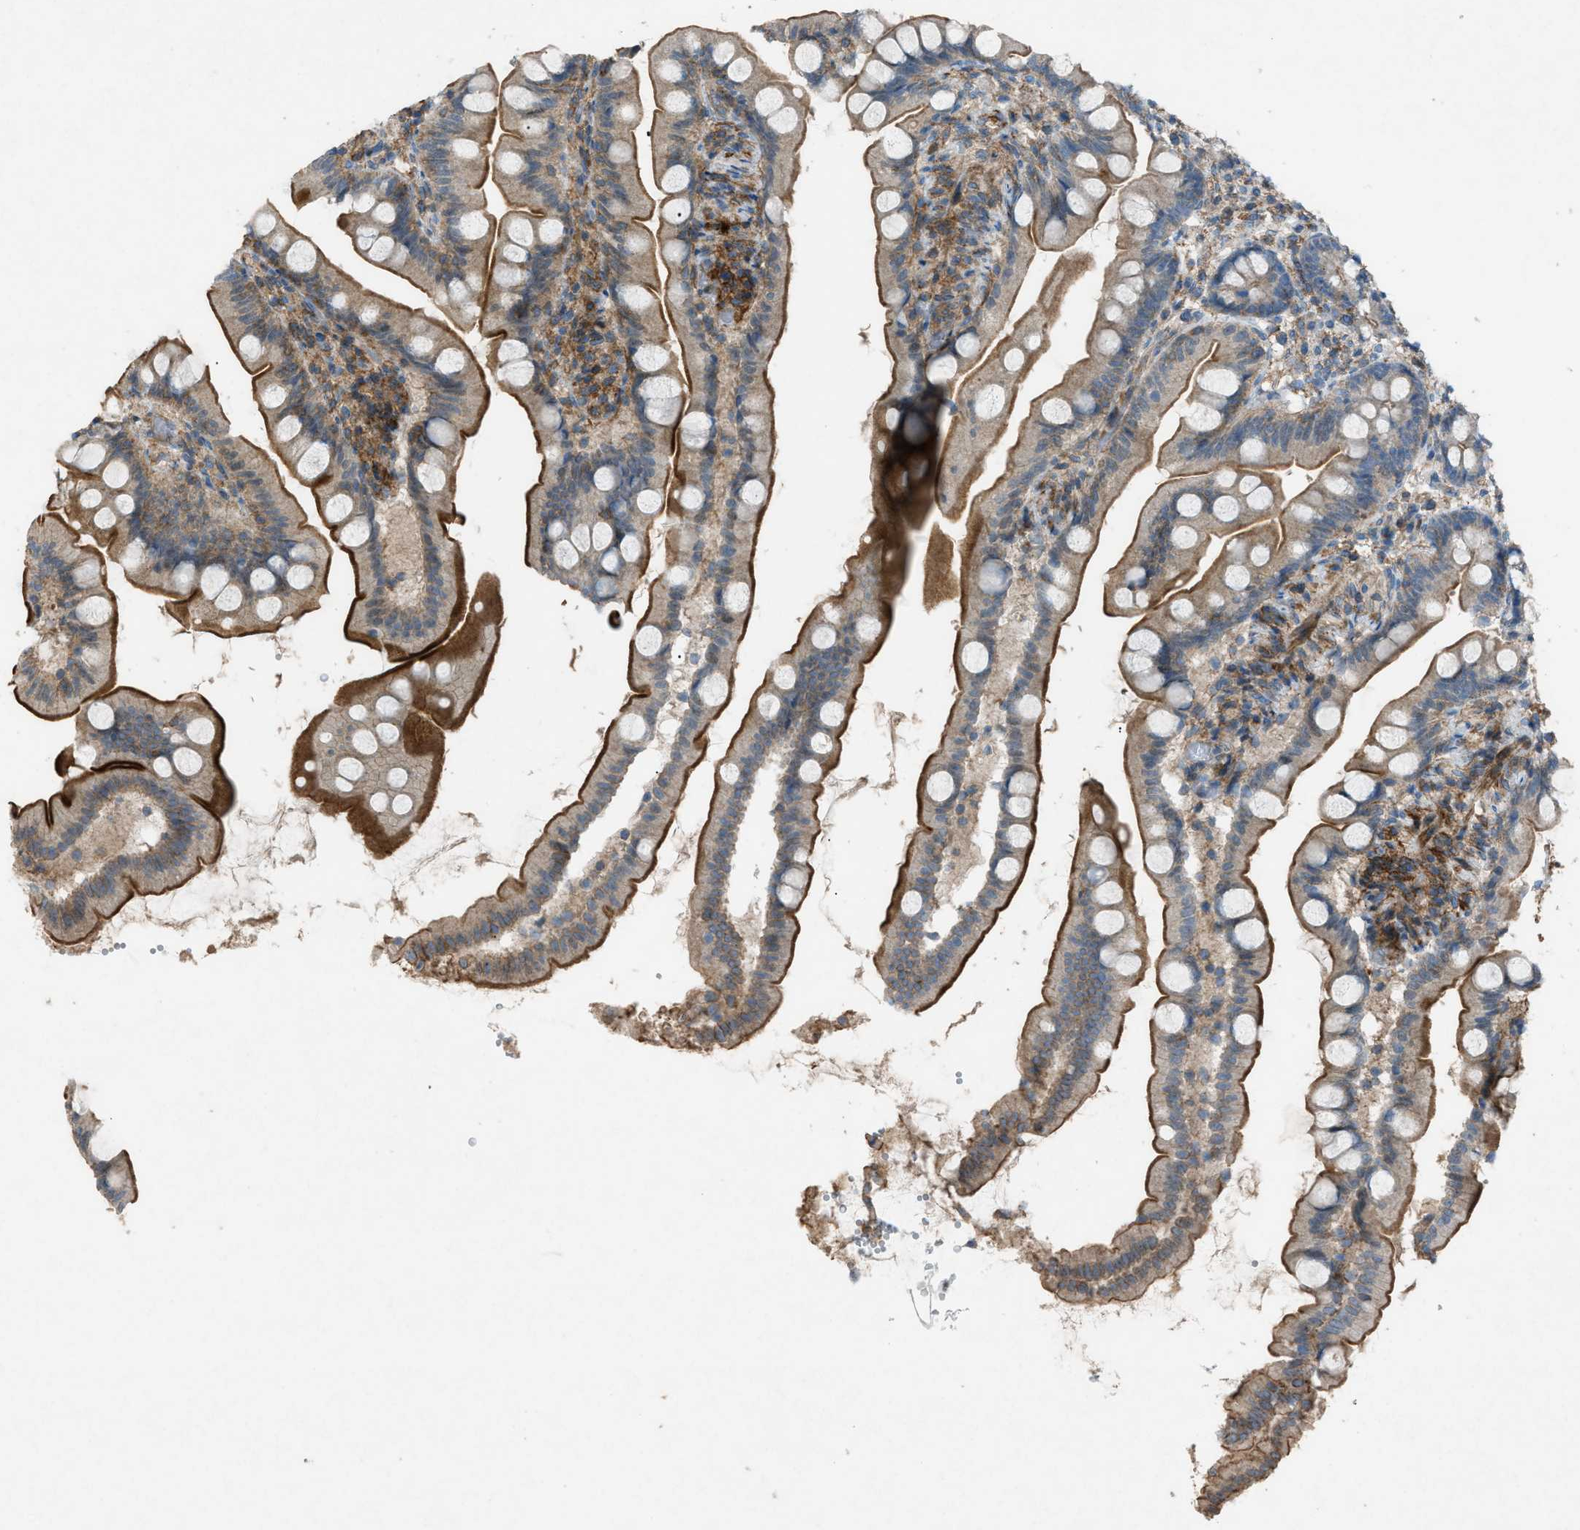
{"staining": {"intensity": "moderate", "quantity": ">75%", "location": "cytoplasmic/membranous"}, "tissue": "small intestine", "cell_type": "Glandular cells", "image_type": "normal", "snomed": [{"axis": "morphology", "description": "Normal tissue, NOS"}, {"axis": "topography", "description": "Small intestine"}], "caption": "The photomicrograph demonstrates staining of benign small intestine, revealing moderate cytoplasmic/membranous protein expression (brown color) within glandular cells.", "gene": "NCK2", "patient": {"sex": "female", "age": 56}}